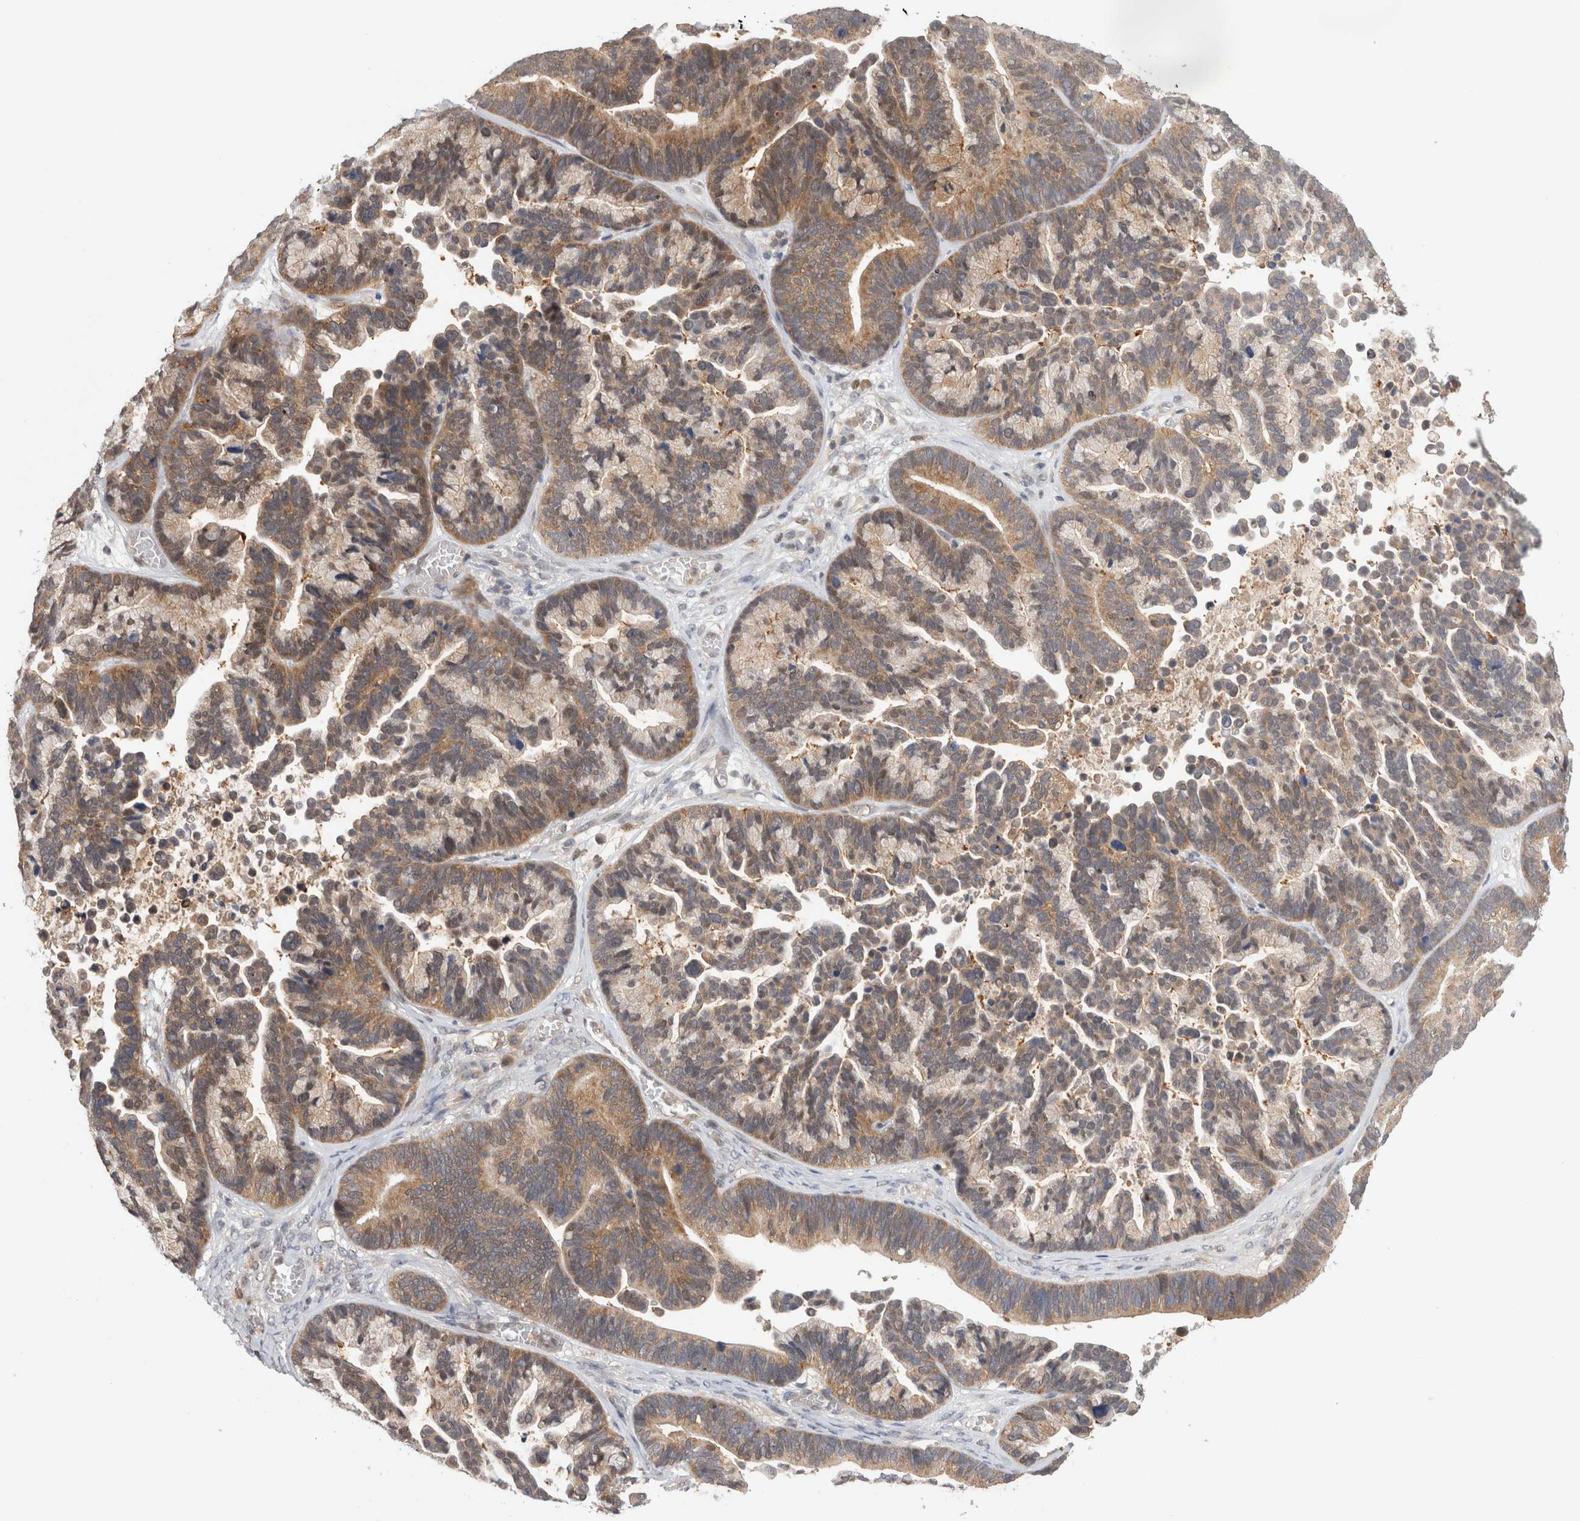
{"staining": {"intensity": "moderate", "quantity": ">75%", "location": "cytoplasmic/membranous"}, "tissue": "ovarian cancer", "cell_type": "Tumor cells", "image_type": "cancer", "snomed": [{"axis": "morphology", "description": "Cystadenocarcinoma, serous, NOS"}, {"axis": "topography", "description": "Ovary"}], "caption": "Ovarian serous cystadenocarcinoma stained with IHC exhibits moderate cytoplasmic/membranous staining in about >75% of tumor cells. (IHC, brightfield microscopy, high magnification).", "gene": "PIGP", "patient": {"sex": "female", "age": 56}}